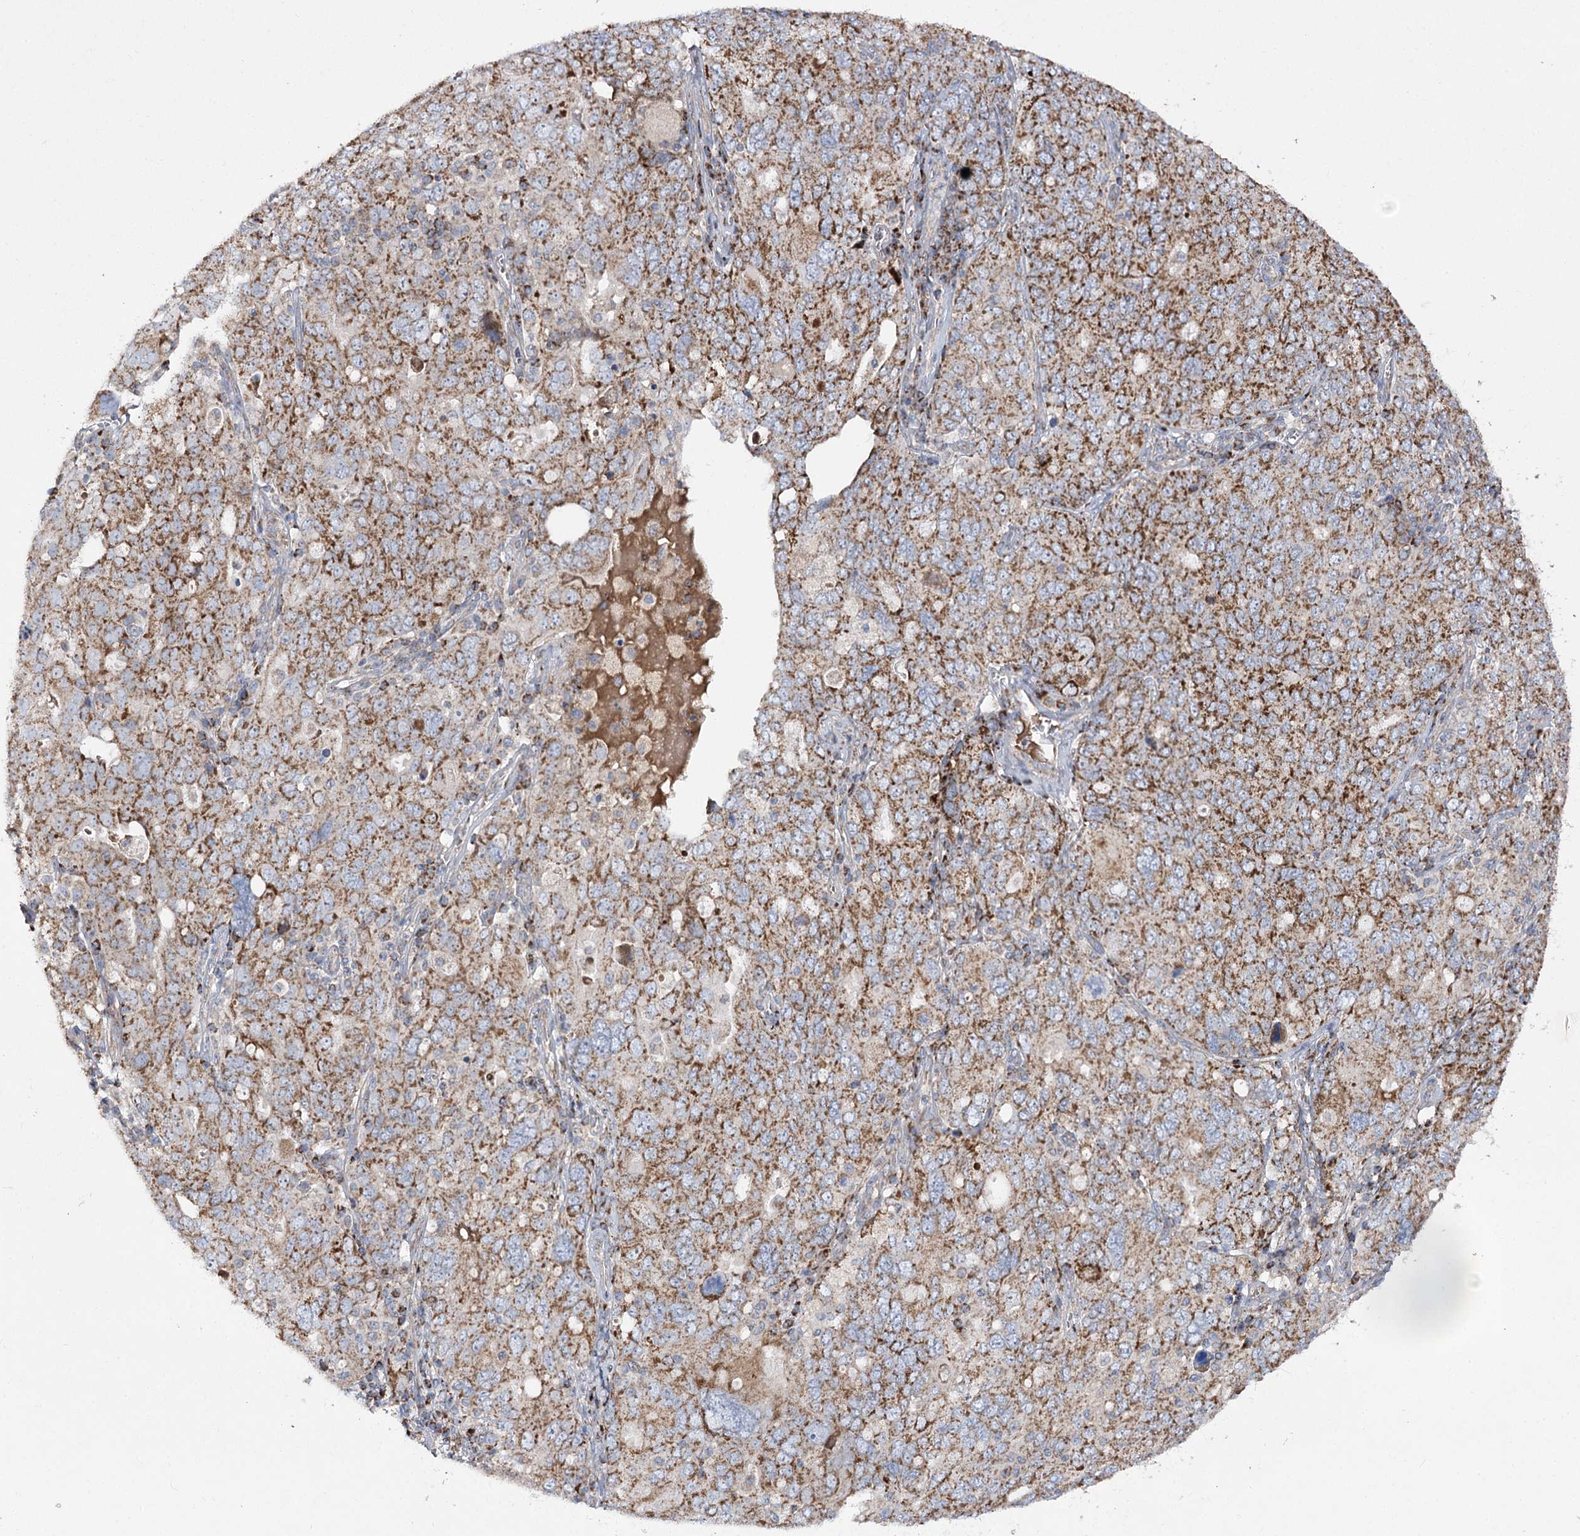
{"staining": {"intensity": "moderate", "quantity": ">75%", "location": "cytoplasmic/membranous"}, "tissue": "ovarian cancer", "cell_type": "Tumor cells", "image_type": "cancer", "snomed": [{"axis": "morphology", "description": "Carcinoma, endometroid"}, {"axis": "topography", "description": "Ovary"}], "caption": "This is a micrograph of immunohistochemistry staining of ovarian endometroid carcinoma, which shows moderate expression in the cytoplasmic/membranous of tumor cells.", "gene": "NADK2", "patient": {"sex": "female", "age": 62}}